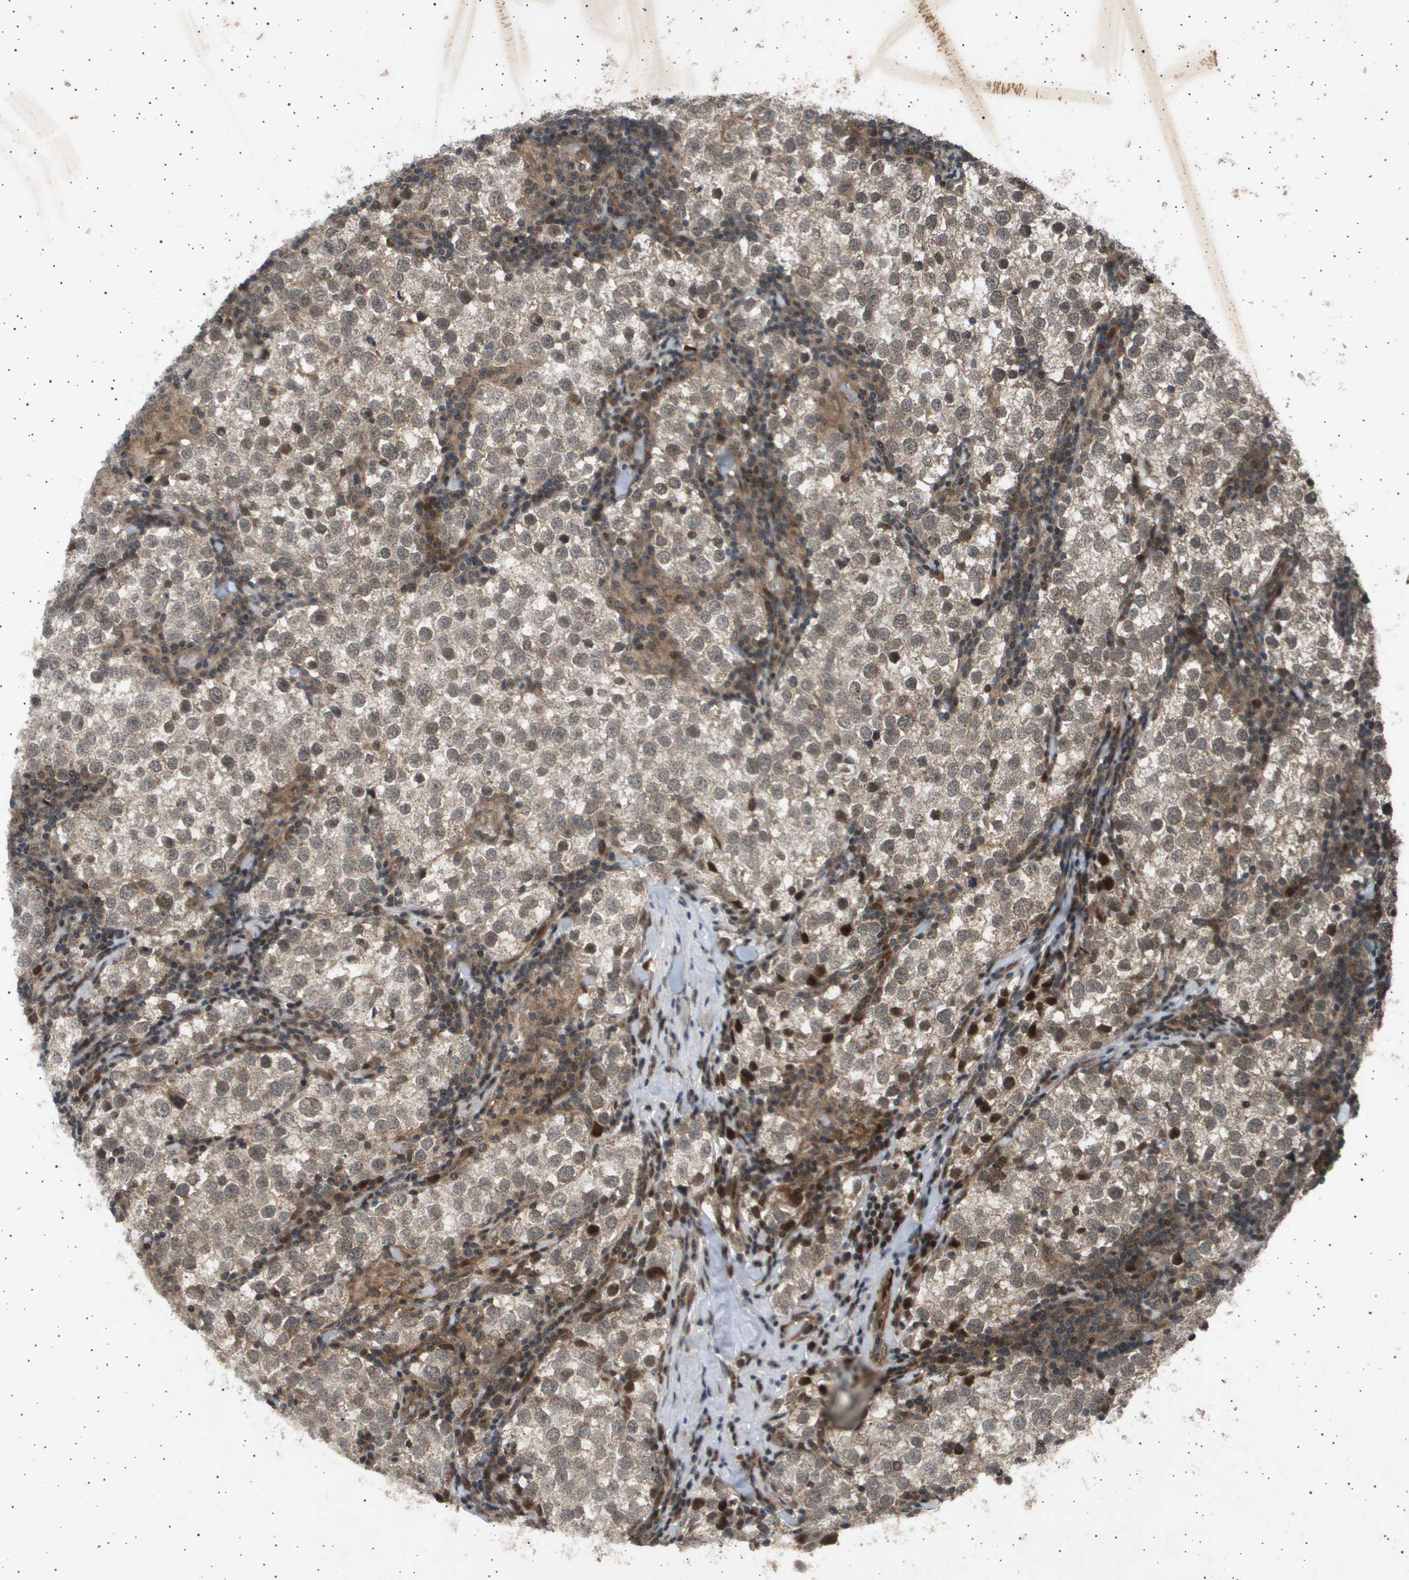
{"staining": {"intensity": "moderate", "quantity": ">75%", "location": "cytoplasmic/membranous,nuclear"}, "tissue": "testis cancer", "cell_type": "Tumor cells", "image_type": "cancer", "snomed": [{"axis": "morphology", "description": "Seminoma, NOS"}, {"axis": "morphology", "description": "Carcinoma, Embryonal, NOS"}, {"axis": "topography", "description": "Testis"}], "caption": "DAB (3,3'-diaminobenzidine) immunohistochemical staining of testis cancer displays moderate cytoplasmic/membranous and nuclear protein staining in about >75% of tumor cells. (IHC, brightfield microscopy, high magnification).", "gene": "TNRC6A", "patient": {"sex": "male", "age": 36}}